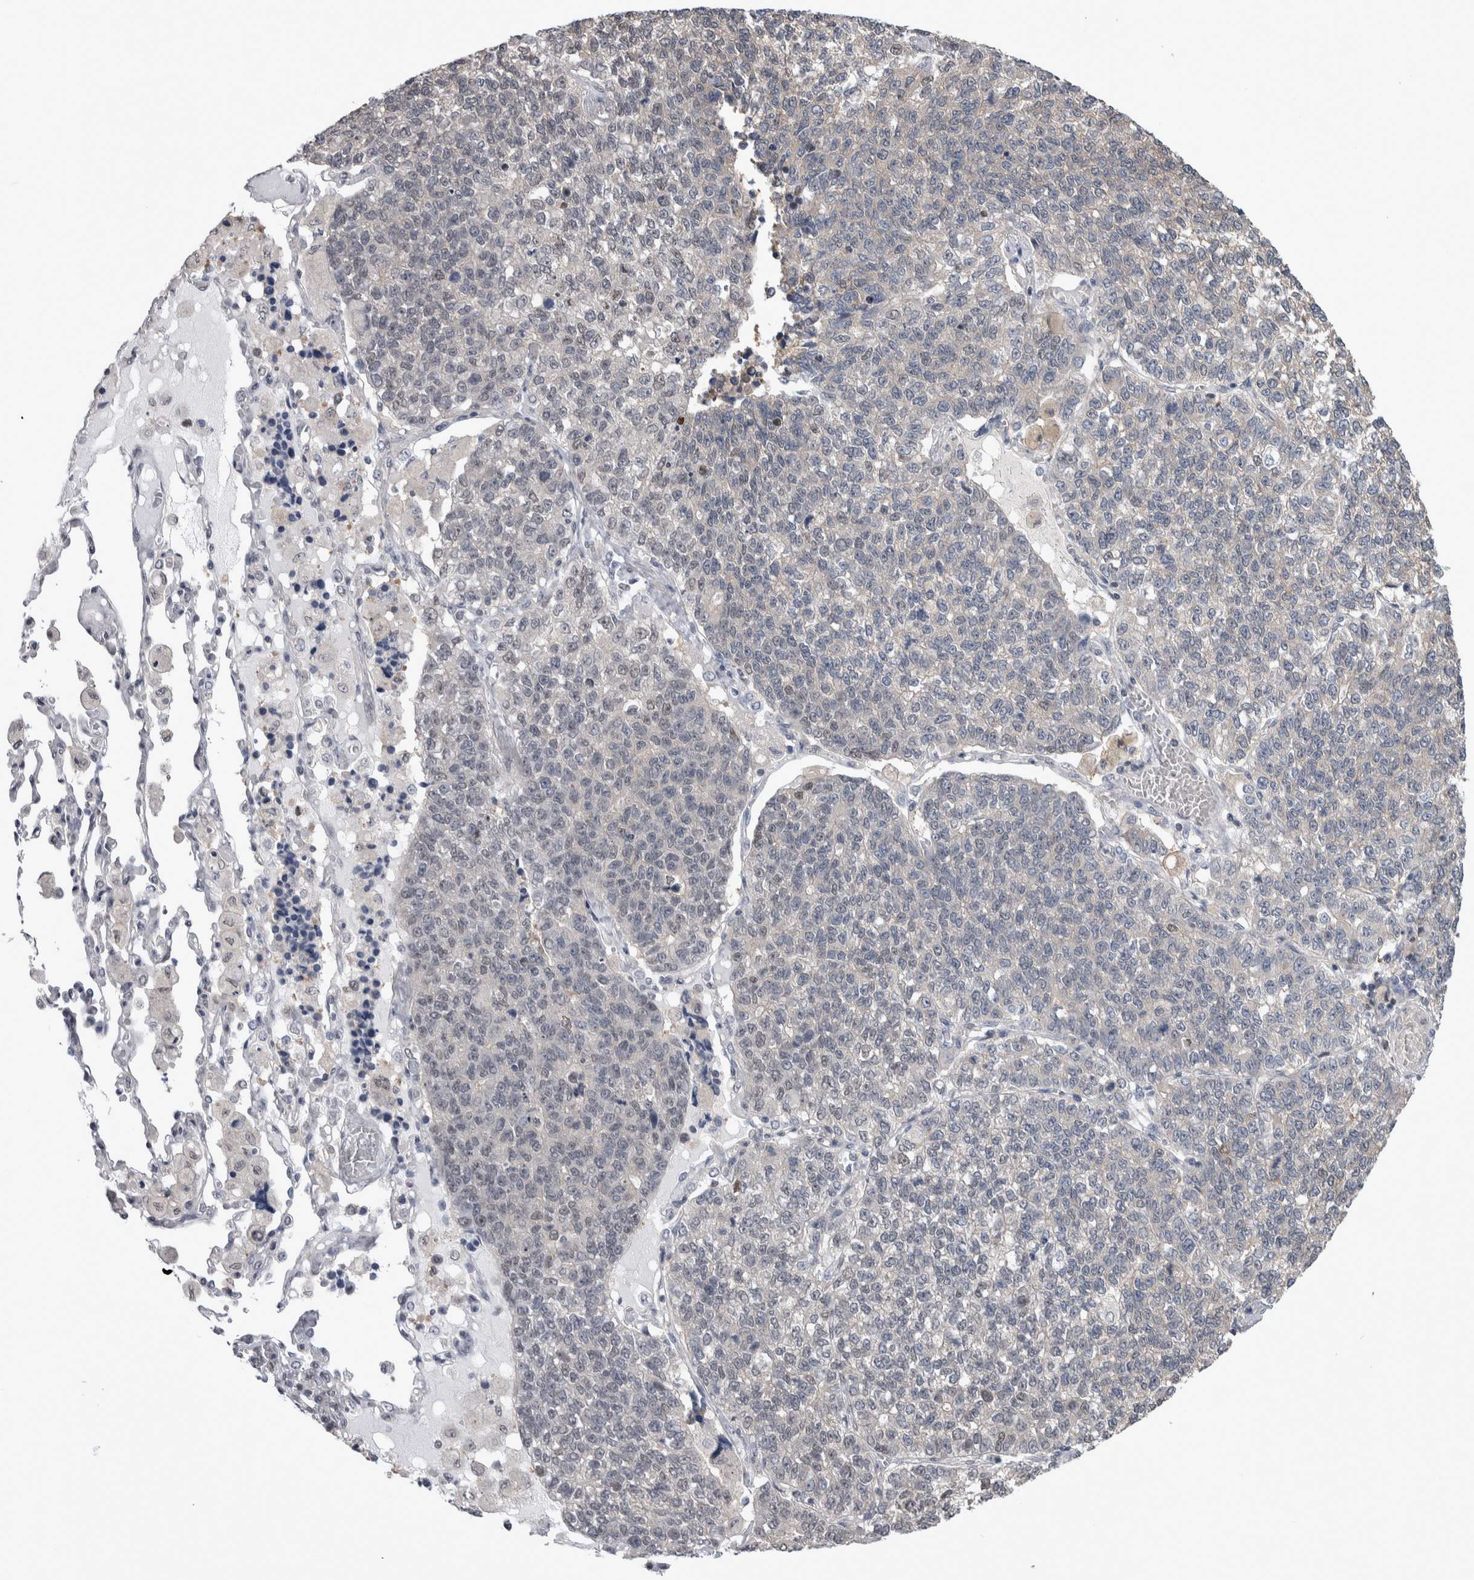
{"staining": {"intensity": "negative", "quantity": "none", "location": "none"}, "tissue": "lung cancer", "cell_type": "Tumor cells", "image_type": "cancer", "snomed": [{"axis": "morphology", "description": "Adenocarcinoma, NOS"}, {"axis": "topography", "description": "Lung"}], "caption": "Tumor cells are negative for brown protein staining in lung cancer (adenocarcinoma).", "gene": "TAX1BP1", "patient": {"sex": "male", "age": 49}}